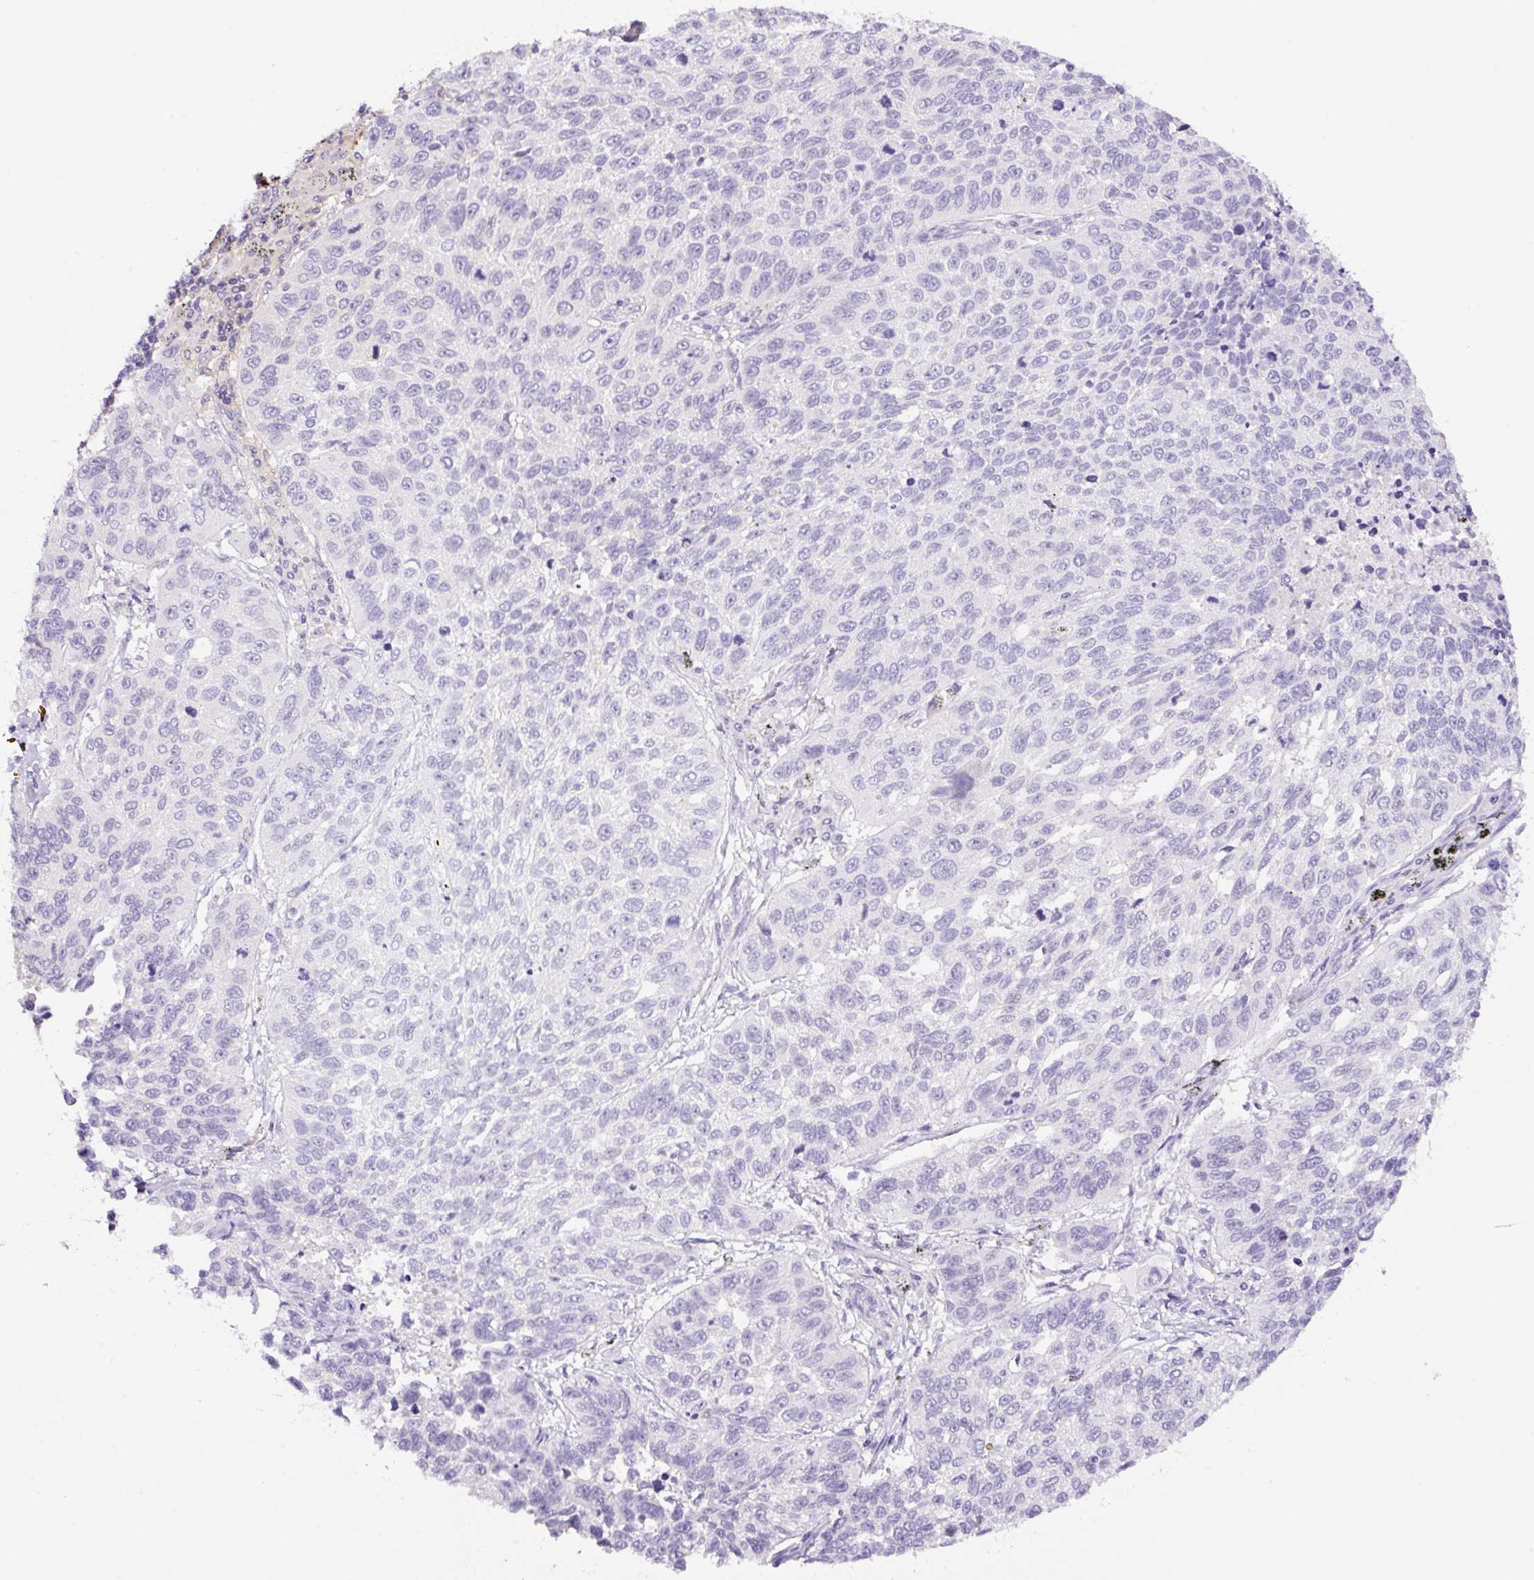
{"staining": {"intensity": "negative", "quantity": "none", "location": "none"}, "tissue": "lung cancer", "cell_type": "Tumor cells", "image_type": "cancer", "snomed": [{"axis": "morphology", "description": "Squamous cell carcinoma, NOS"}, {"axis": "topography", "description": "Lung"}], "caption": "Immunohistochemistry micrograph of human lung cancer (squamous cell carcinoma) stained for a protein (brown), which shows no positivity in tumor cells.", "gene": "CAMK2B", "patient": {"sex": "male", "age": 62}}